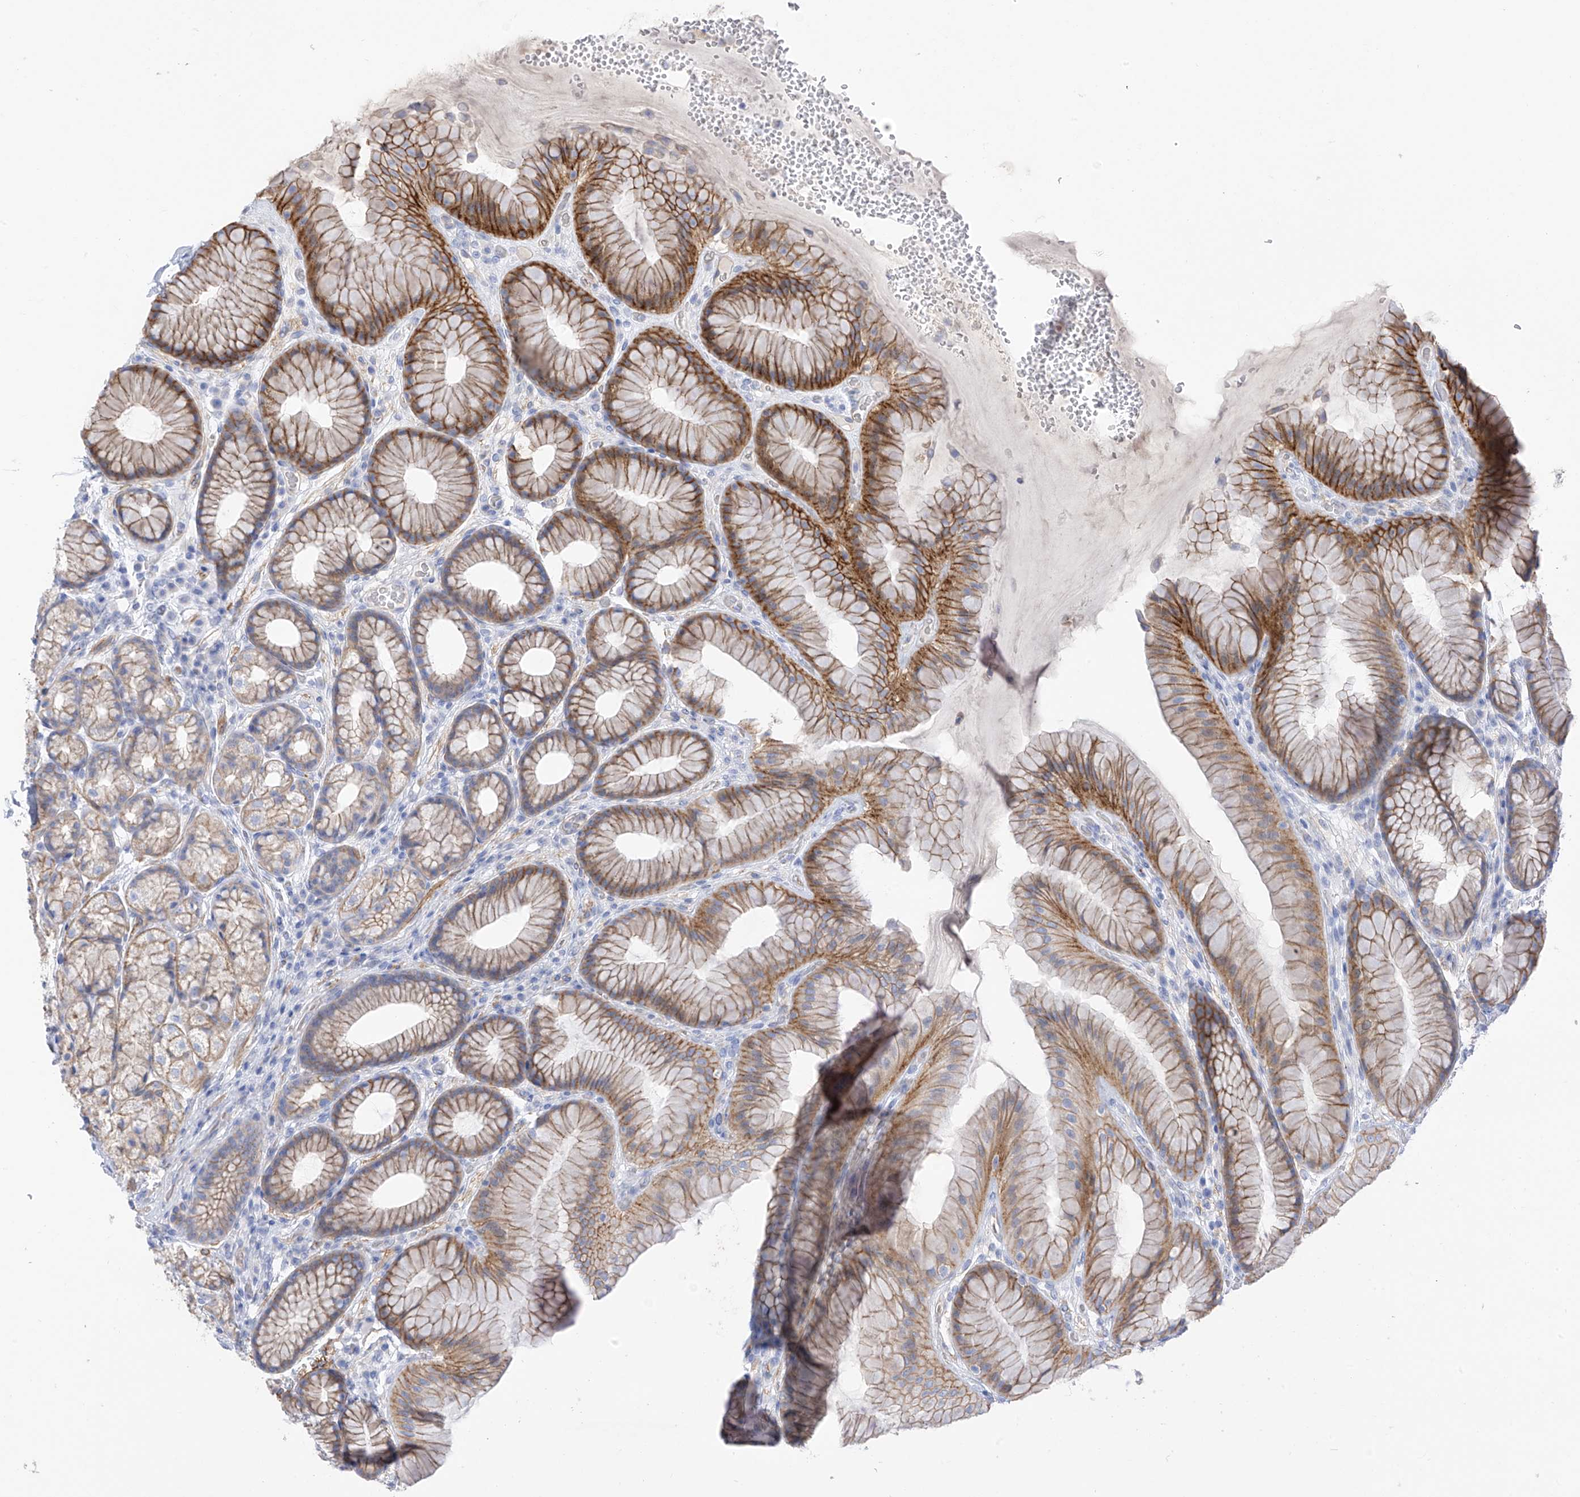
{"staining": {"intensity": "moderate", "quantity": ">75%", "location": "cytoplasmic/membranous"}, "tissue": "stomach", "cell_type": "Glandular cells", "image_type": "normal", "snomed": [{"axis": "morphology", "description": "Normal tissue, NOS"}, {"axis": "topography", "description": "Stomach"}], "caption": "Benign stomach was stained to show a protein in brown. There is medium levels of moderate cytoplasmic/membranous staining in about >75% of glandular cells.", "gene": "ITGA9", "patient": {"sex": "male", "age": 57}}